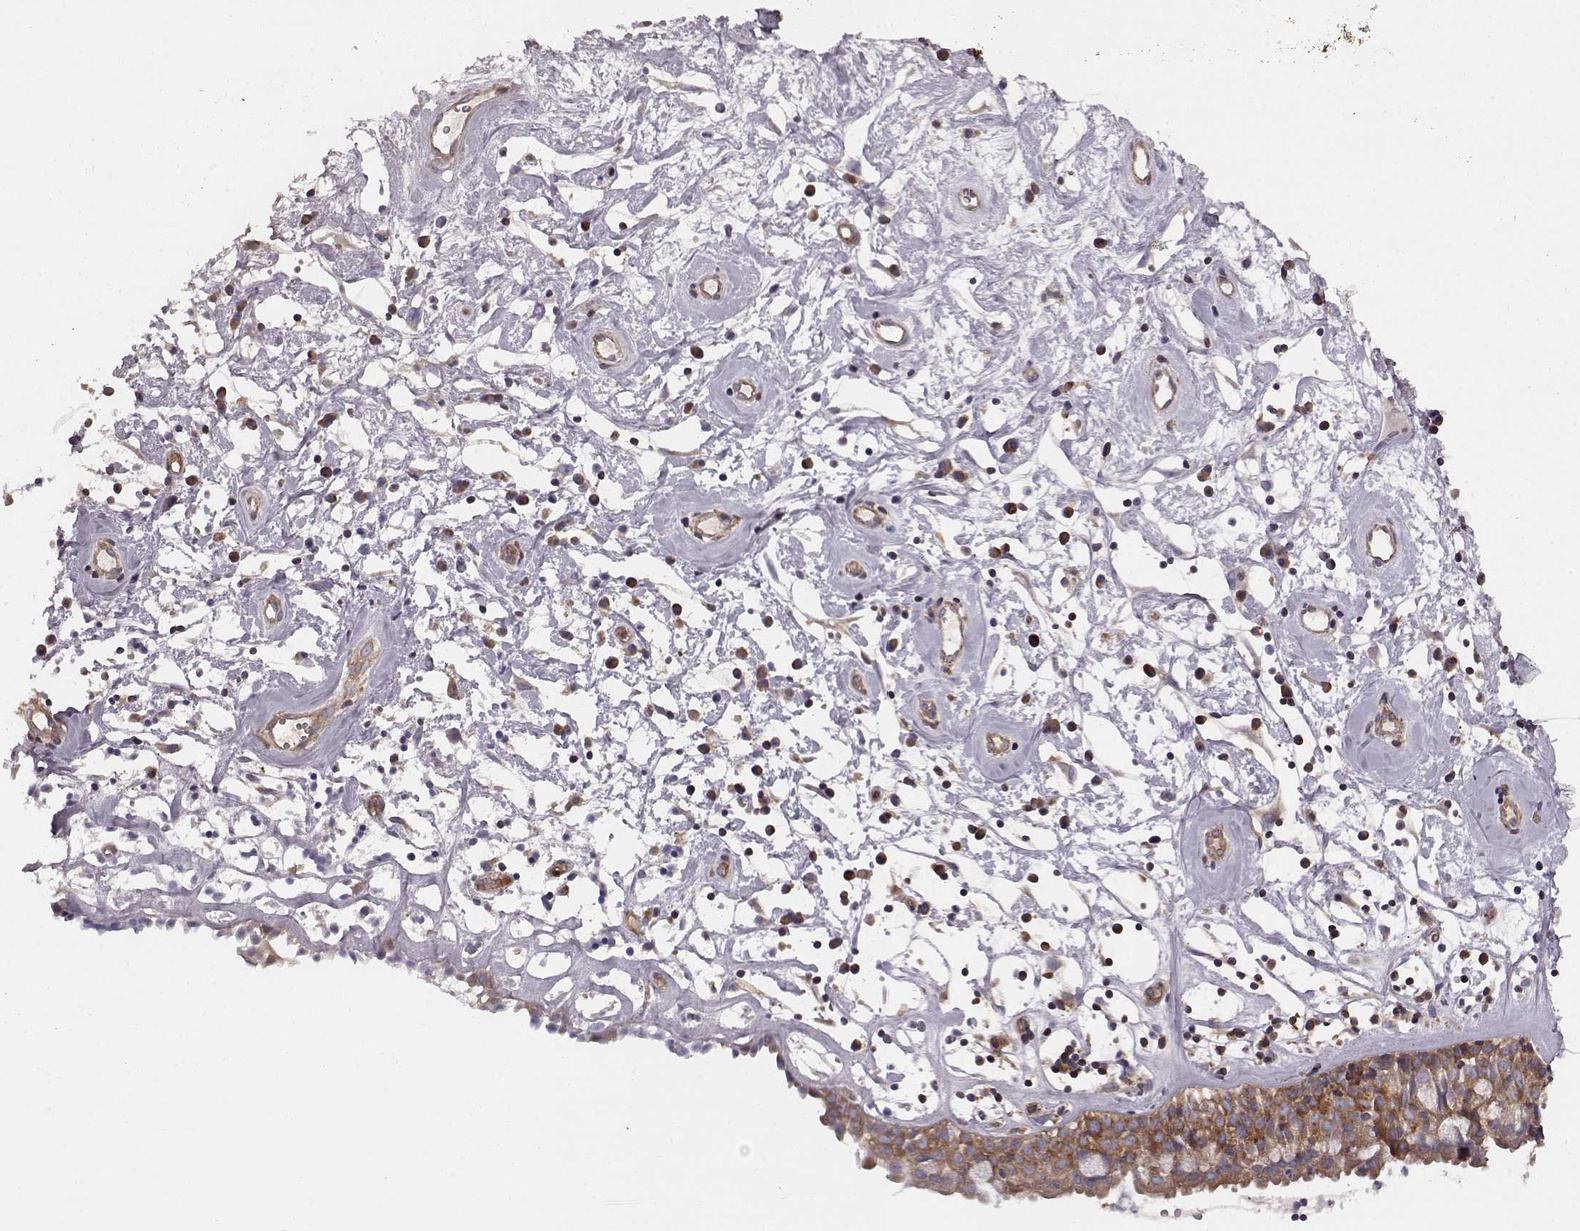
{"staining": {"intensity": "moderate", "quantity": "<25%", "location": "cytoplasmic/membranous"}, "tissue": "nasopharynx", "cell_type": "Respiratory epithelial cells", "image_type": "normal", "snomed": [{"axis": "morphology", "description": "Normal tissue, NOS"}, {"axis": "topography", "description": "Nasopharynx"}], "caption": "Benign nasopharynx exhibits moderate cytoplasmic/membranous expression in about <25% of respiratory epithelial cells, visualized by immunohistochemistry.", "gene": "RABGAP1", "patient": {"sex": "male", "age": 77}}